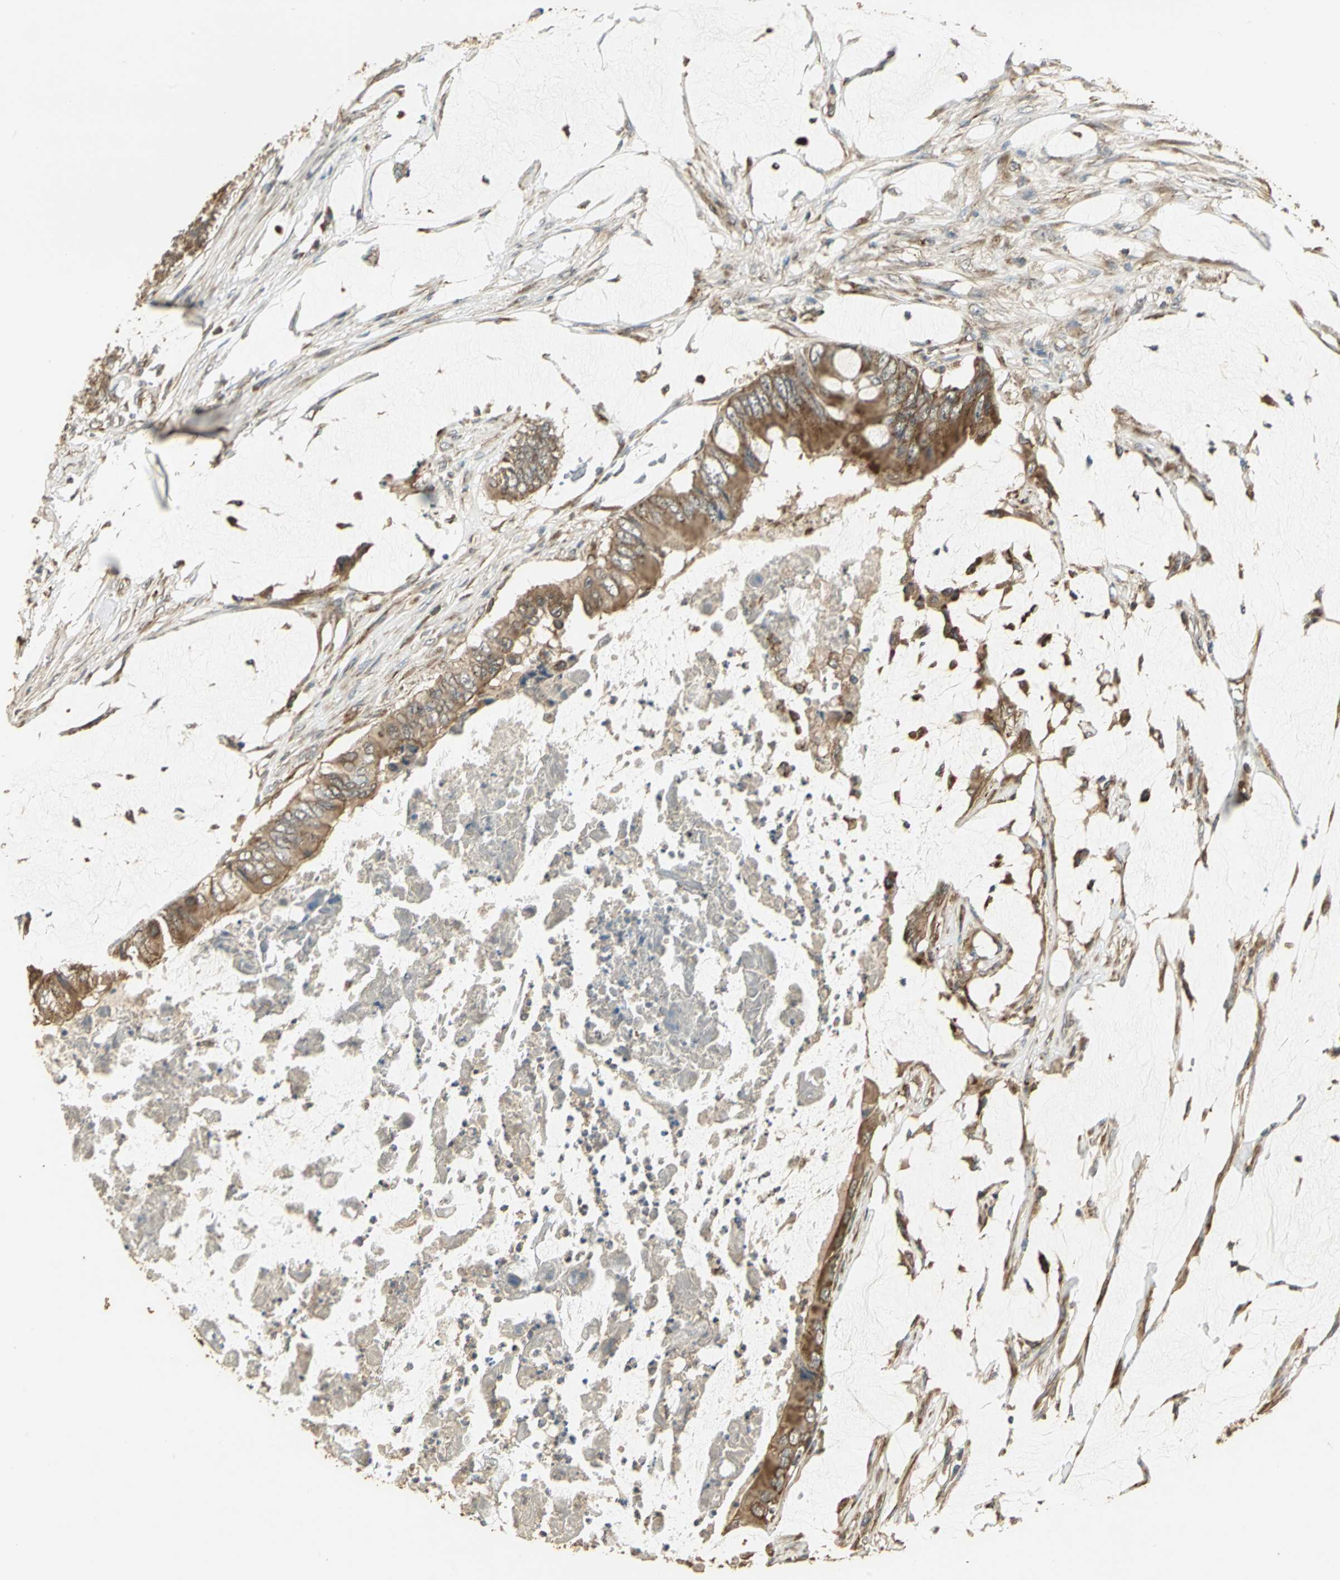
{"staining": {"intensity": "strong", "quantity": ">75%", "location": "cytoplasmic/membranous"}, "tissue": "colorectal cancer", "cell_type": "Tumor cells", "image_type": "cancer", "snomed": [{"axis": "morphology", "description": "Normal tissue, NOS"}, {"axis": "morphology", "description": "Adenocarcinoma, NOS"}, {"axis": "topography", "description": "Rectum"}, {"axis": "topography", "description": "Peripheral nerve tissue"}], "caption": "Protein expression analysis of human adenocarcinoma (colorectal) reveals strong cytoplasmic/membranous staining in approximately >75% of tumor cells.", "gene": "KANK1", "patient": {"sex": "female", "age": 77}}